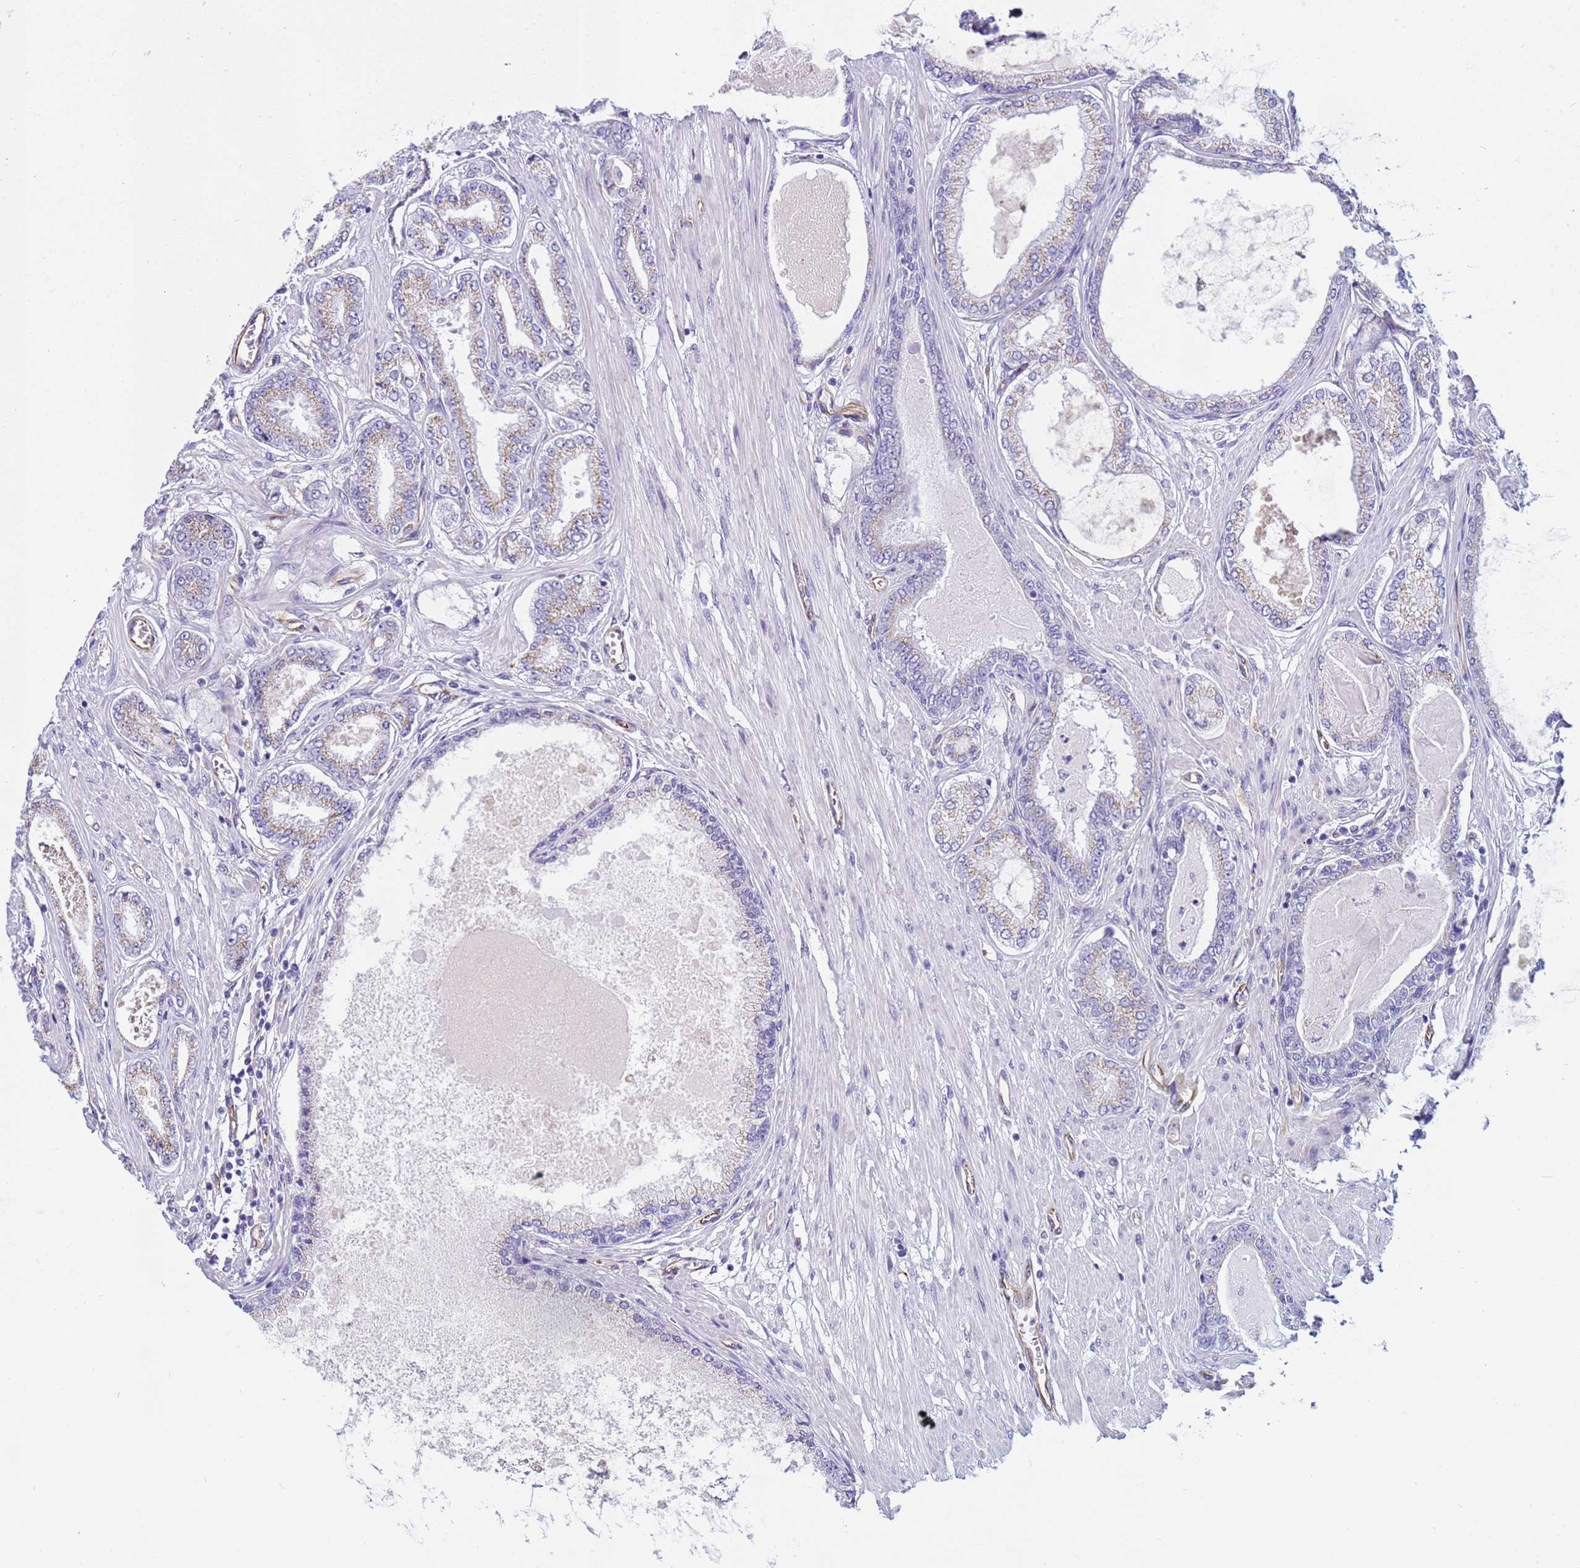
{"staining": {"intensity": "weak", "quantity": ">75%", "location": "cytoplasmic/membranous"}, "tissue": "prostate cancer", "cell_type": "Tumor cells", "image_type": "cancer", "snomed": [{"axis": "morphology", "description": "Adenocarcinoma, Low grade"}, {"axis": "topography", "description": "Prostate"}], "caption": "Immunohistochemistry (DAB) staining of prostate cancer demonstrates weak cytoplasmic/membranous protein positivity in approximately >75% of tumor cells. The protein is shown in brown color, while the nuclei are stained blue.", "gene": "UBXN2B", "patient": {"sex": "male", "age": 63}}